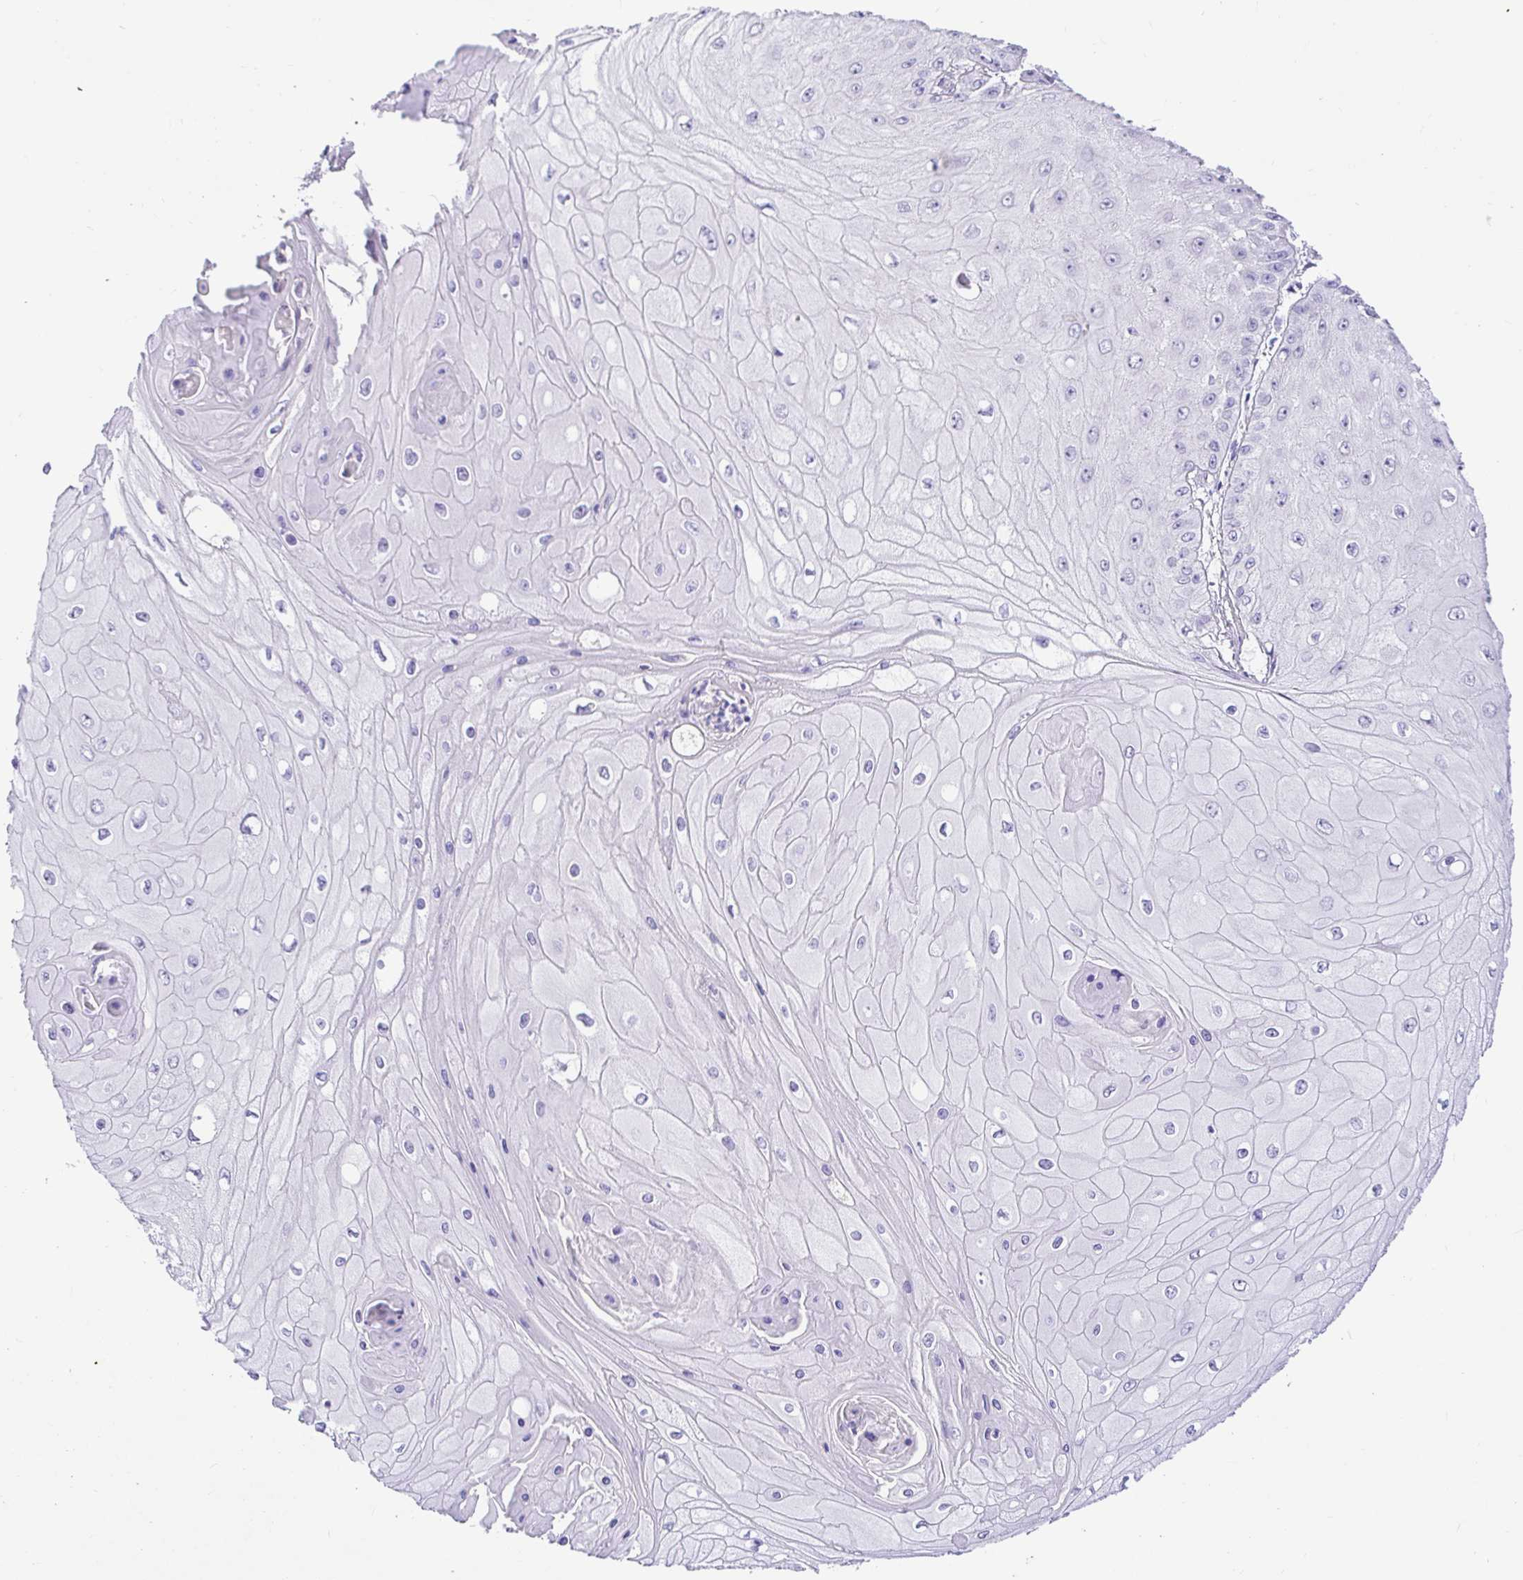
{"staining": {"intensity": "negative", "quantity": "none", "location": "none"}, "tissue": "skin cancer", "cell_type": "Tumor cells", "image_type": "cancer", "snomed": [{"axis": "morphology", "description": "Squamous cell carcinoma, NOS"}, {"axis": "topography", "description": "Skin"}], "caption": "The photomicrograph displays no significant staining in tumor cells of skin cancer (squamous cell carcinoma). (Immunohistochemistry (ihc), brightfield microscopy, high magnification).", "gene": "CDO1", "patient": {"sex": "male", "age": 70}}